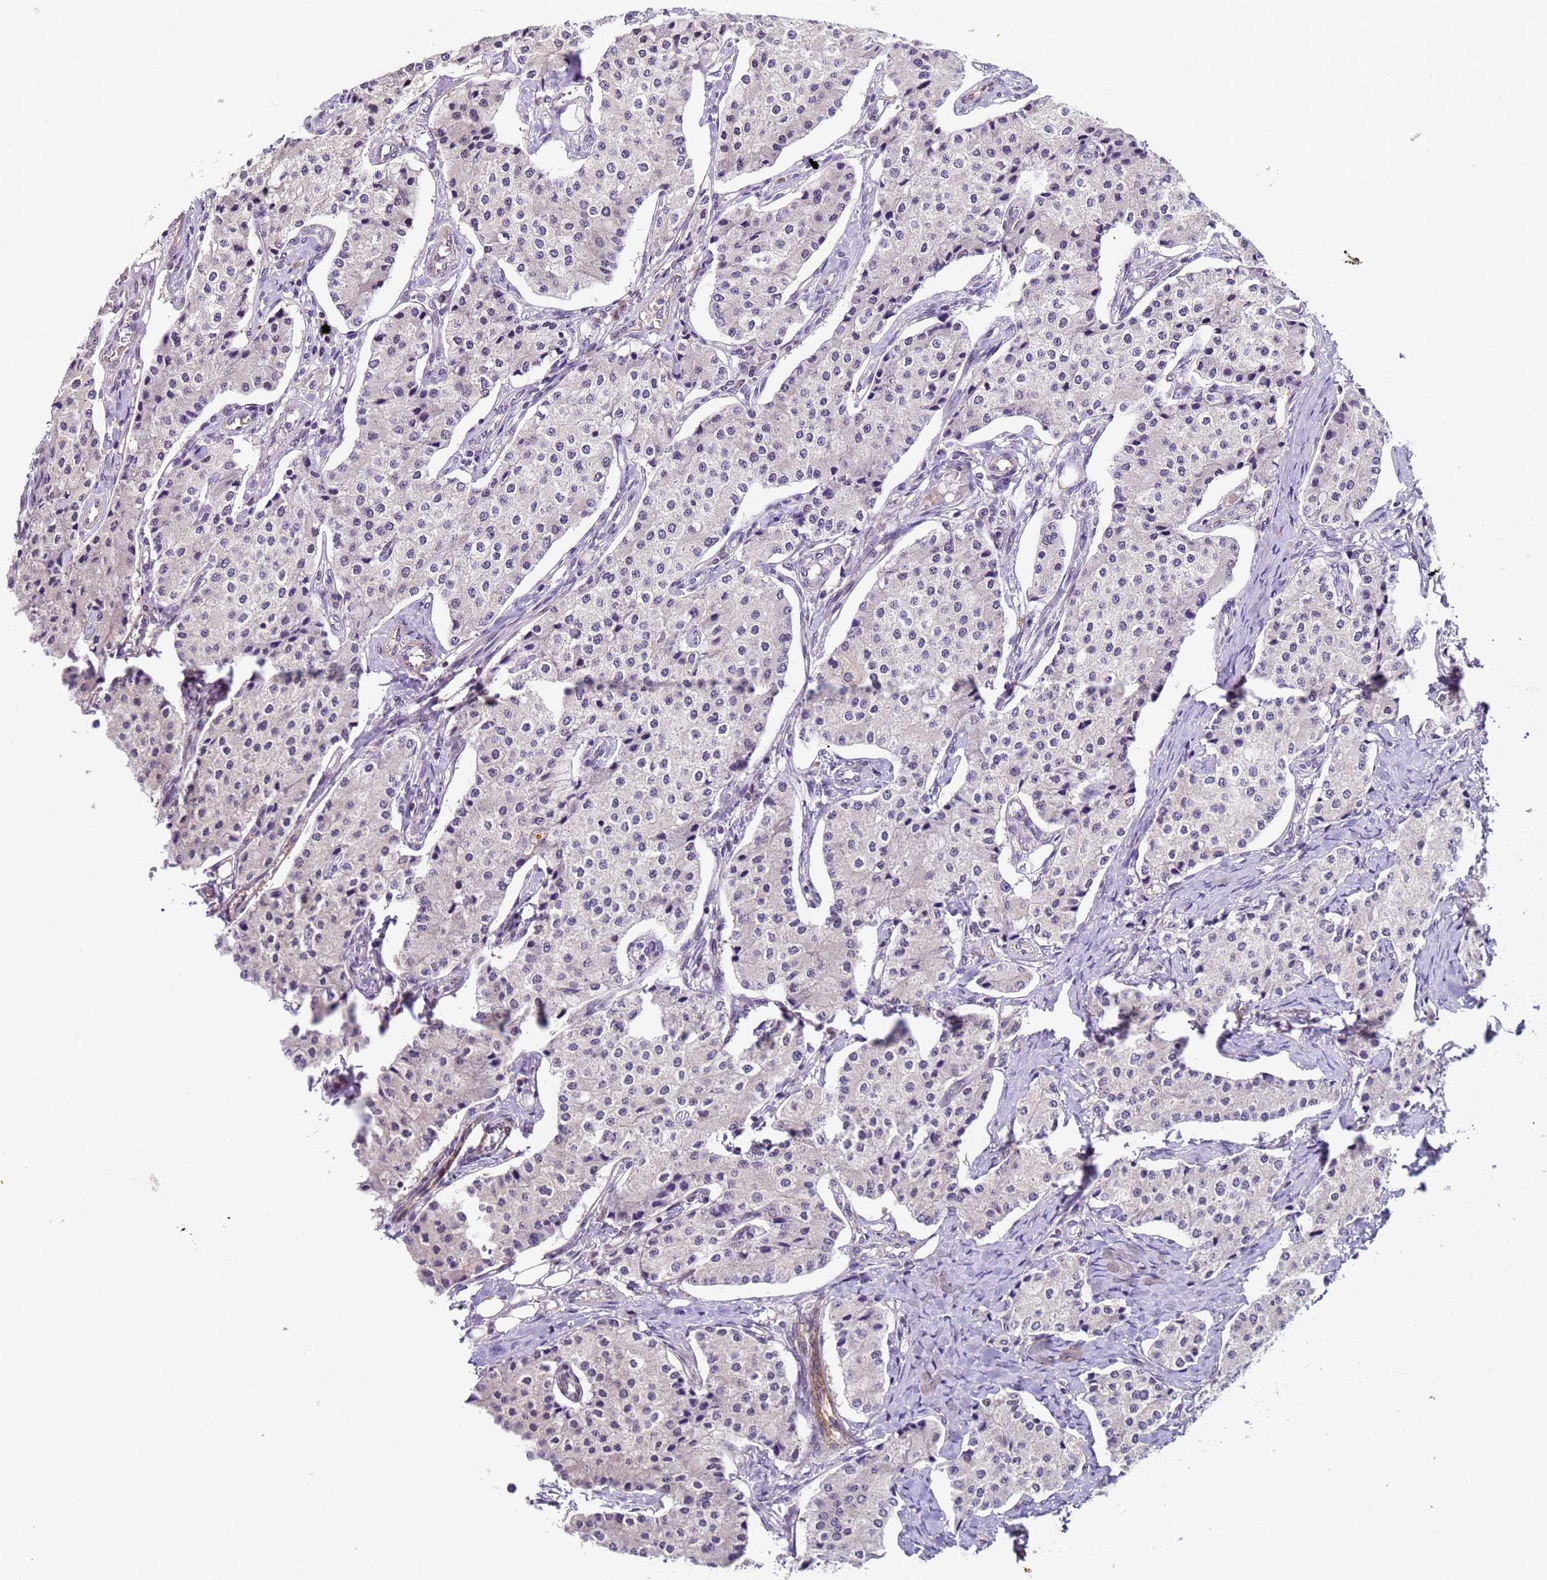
{"staining": {"intensity": "negative", "quantity": "none", "location": "none"}, "tissue": "carcinoid", "cell_type": "Tumor cells", "image_type": "cancer", "snomed": [{"axis": "morphology", "description": "Carcinoid, malignant, NOS"}, {"axis": "topography", "description": "Colon"}], "caption": "Immunohistochemistry histopathology image of neoplastic tissue: human malignant carcinoid stained with DAB demonstrates no significant protein staining in tumor cells.", "gene": "FNBP4", "patient": {"sex": "female", "age": 52}}